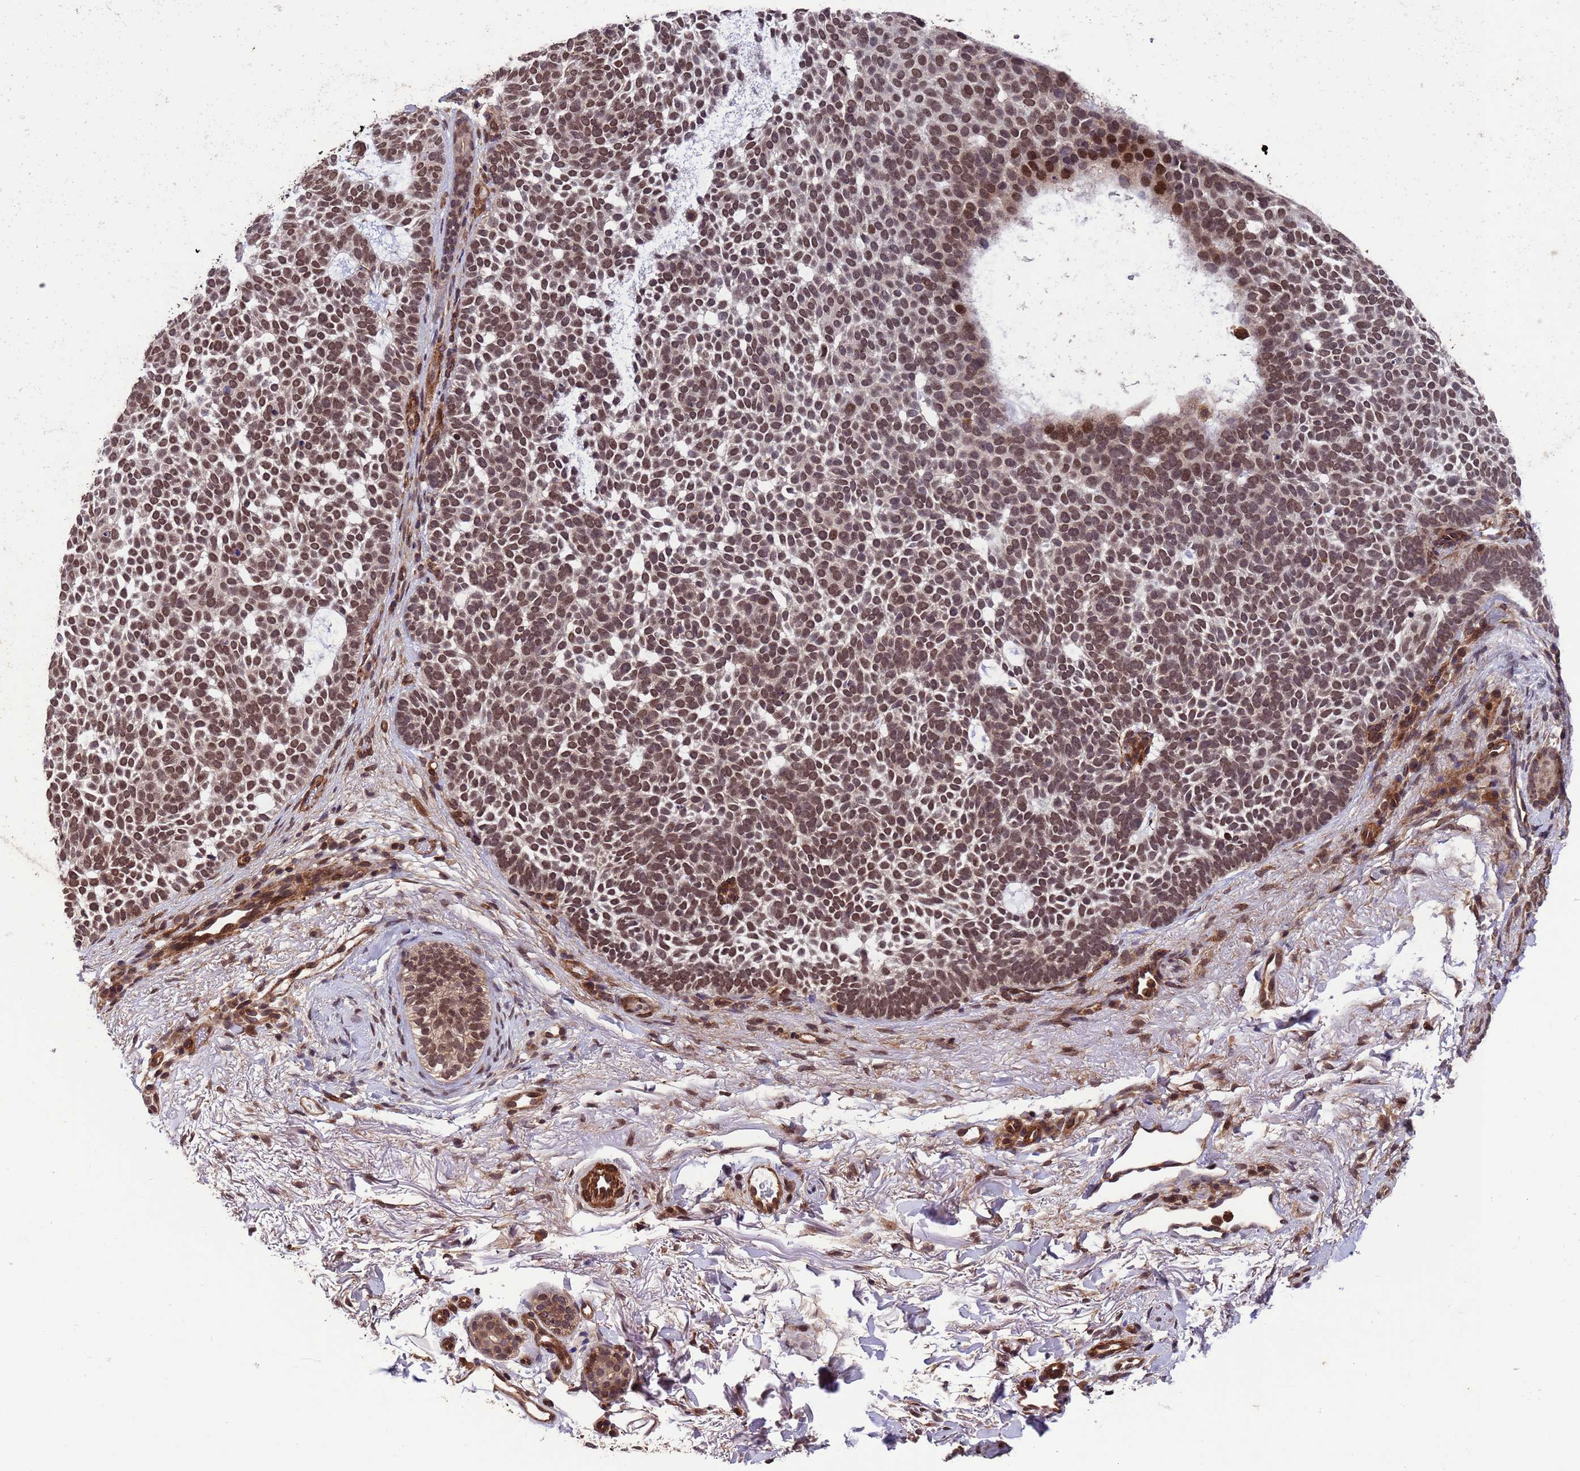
{"staining": {"intensity": "moderate", "quantity": ">75%", "location": "nuclear"}, "tissue": "skin cancer", "cell_type": "Tumor cells", "image_type": "cancer", "snomed": [{"axis": "morphology", "description": "Basal cell carcinoma"}, {"axis": "topography", "description": "Skin"}], "caption": "This photomicrograph reveals immunohistochemistry (IHC) staining of skin cancer (basal cell carcinoma), with medium moderate nuclear expression in approximately >75% of tumor cells.", "gene": "VSTM4", "patient": {"sex": "female", "age": 77}}